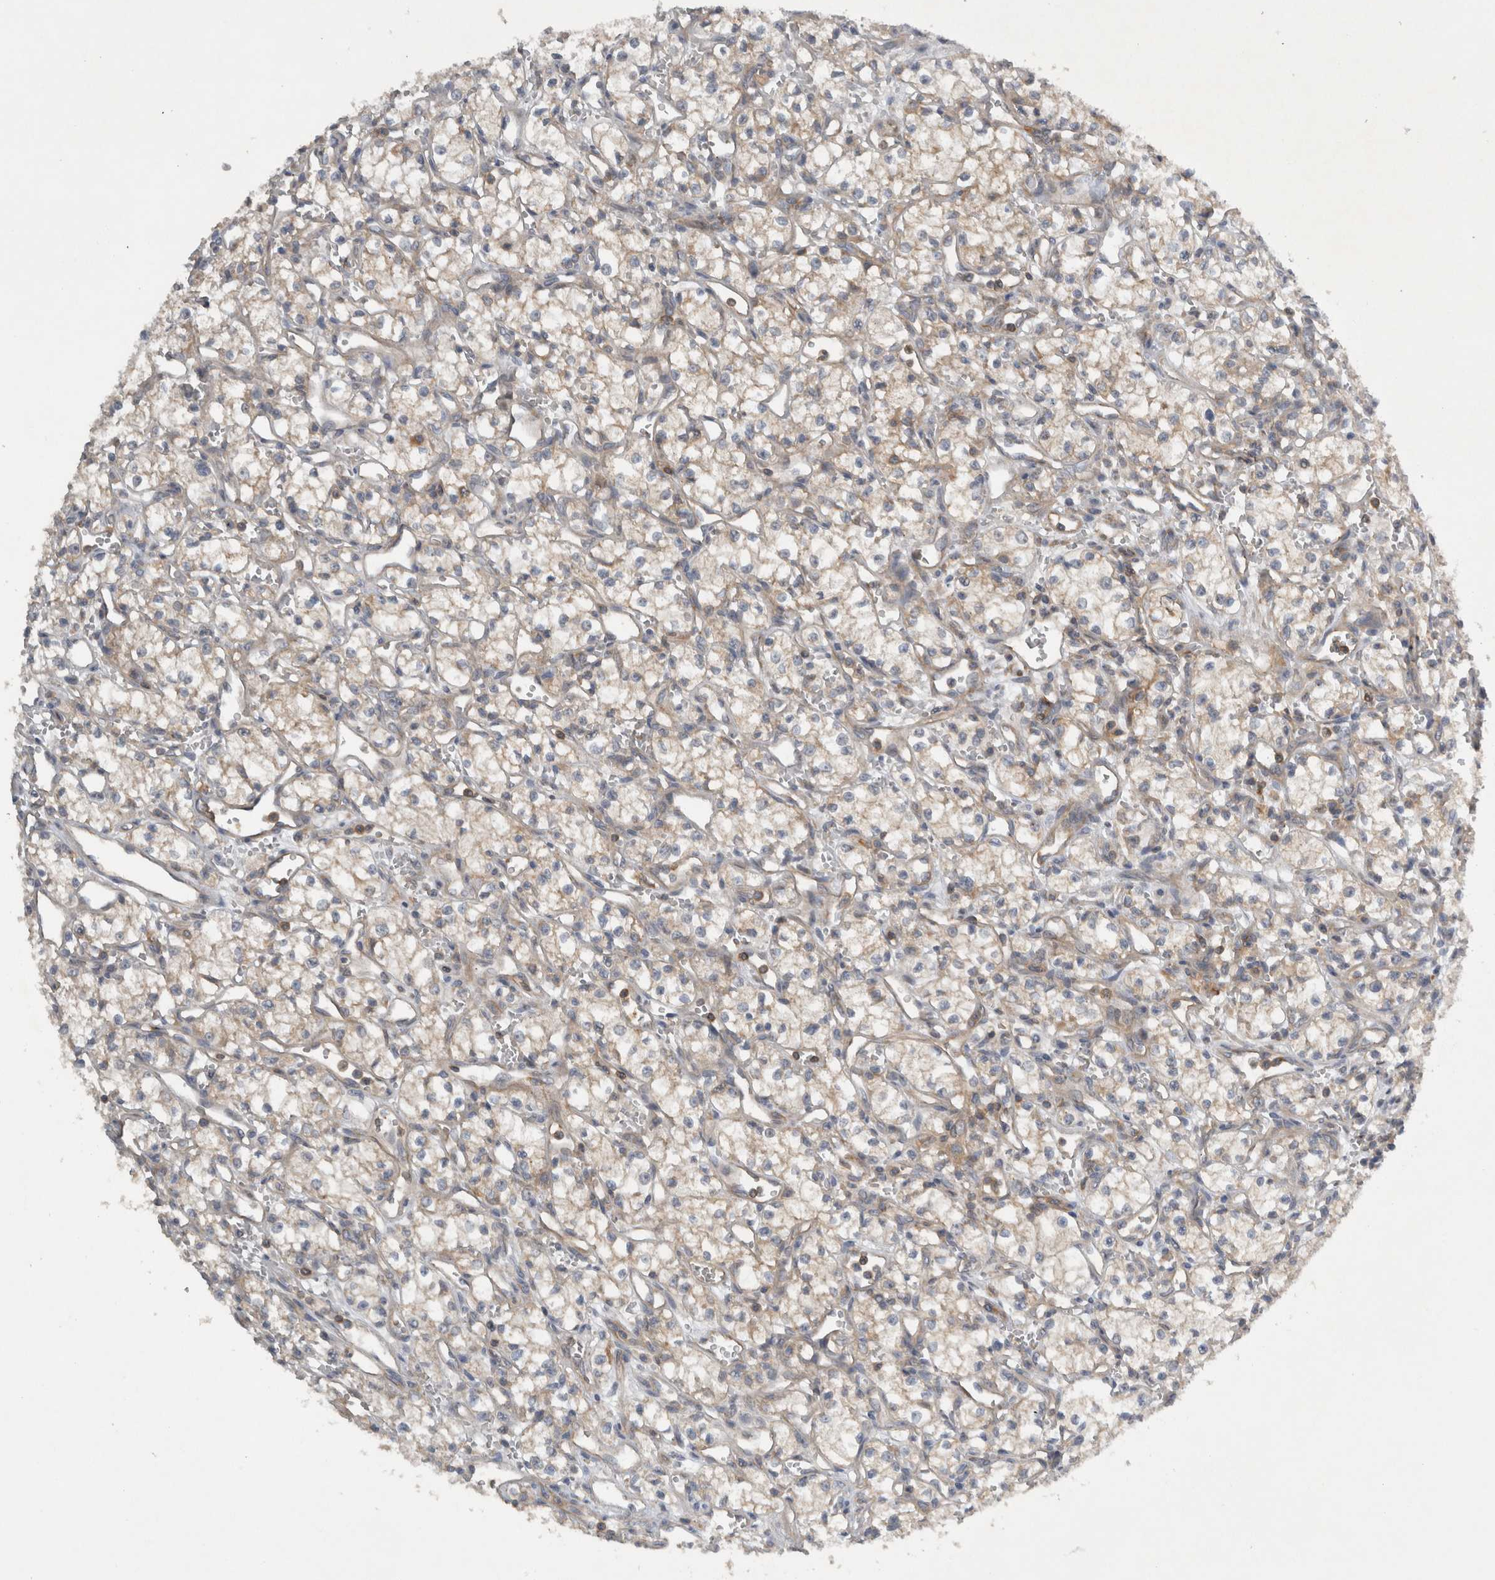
{"staining": {"intensity": "weak", "quantity": "25%-75%", "location": "cytoplasmic/membranous"}, "tissue": "renal cancer", "cell_type": "Tumor cells", "image_type": "cancer", "snomed": [{"axis": "morphology", "description": "Adenocarcinoma, NOS"}, {"axis": "topography", "description": "Kidney"}], "caption": "Protein analysis of renal adenocarcinoma tissue displays weak cytoplasmic/membranous positivity in about 25%-75% of tumor cells.", "gene": "SCARA5", "patient": {"sex": "male", "age": 59}}